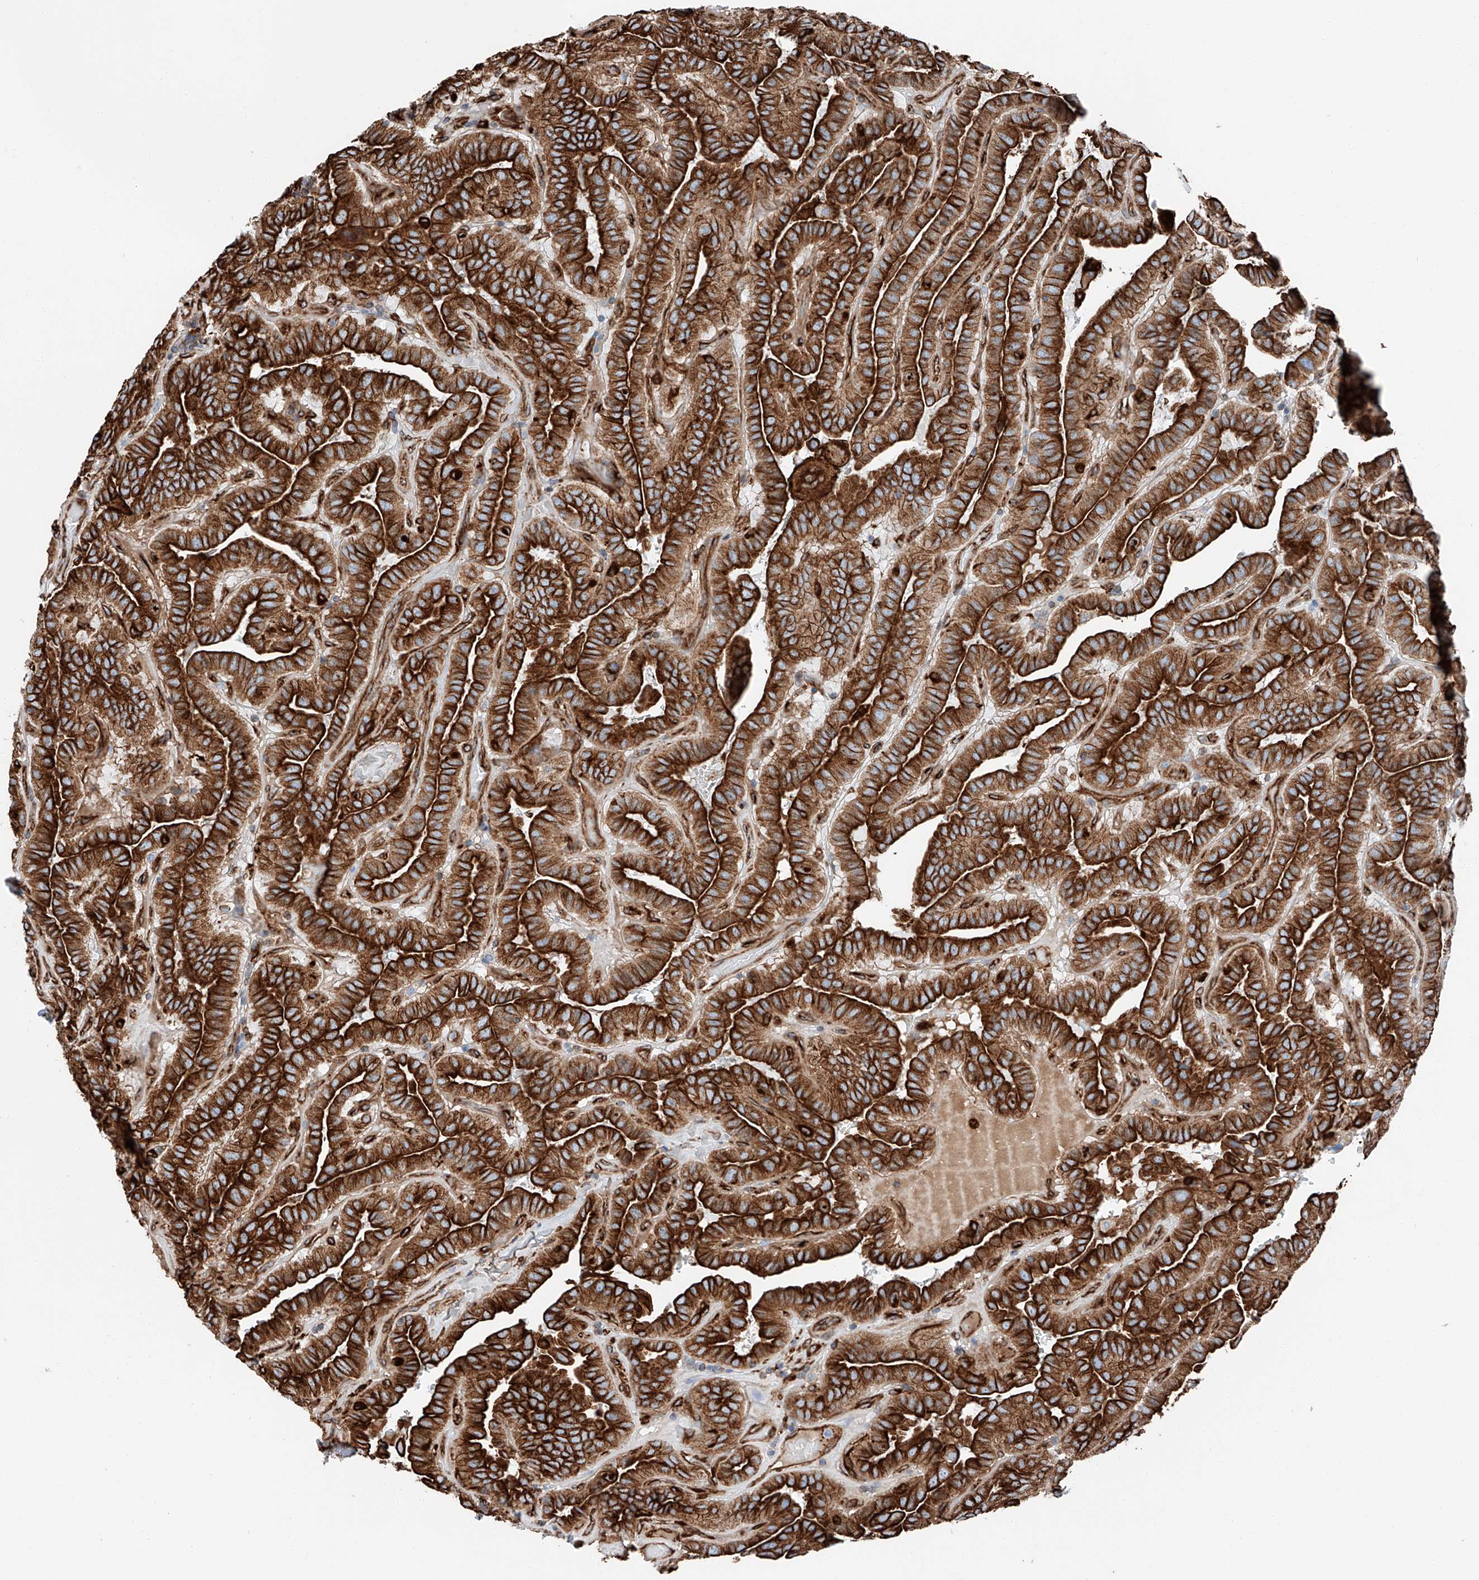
{"staining": {"intensity": "strong", "quantity": ">75%", "location": "cytoplasmic/membranous"}, "tissue": "thyroid cancer", "cell_type": "Tumor cells", "image_type": "cancer", "snomed": [{"axis": "morphology", "description": "Papillary adenocarcinoma, NOS"}, {"axis": "topography", "description": "Thyroid gland"}], "caption": "IHC micrograph of neoplastic tissue: thyroid cancer (papillary adenocarcinoma) stained using immunohistochemistry displays high levels of strong protein expression localized specifically in the cytoplasmic/membranous of tumor cells, appearing as a cytoplasmic/membranous brown color.", "gene": "ZNF804A", "patient": {"sex": "male", "age": 77}}